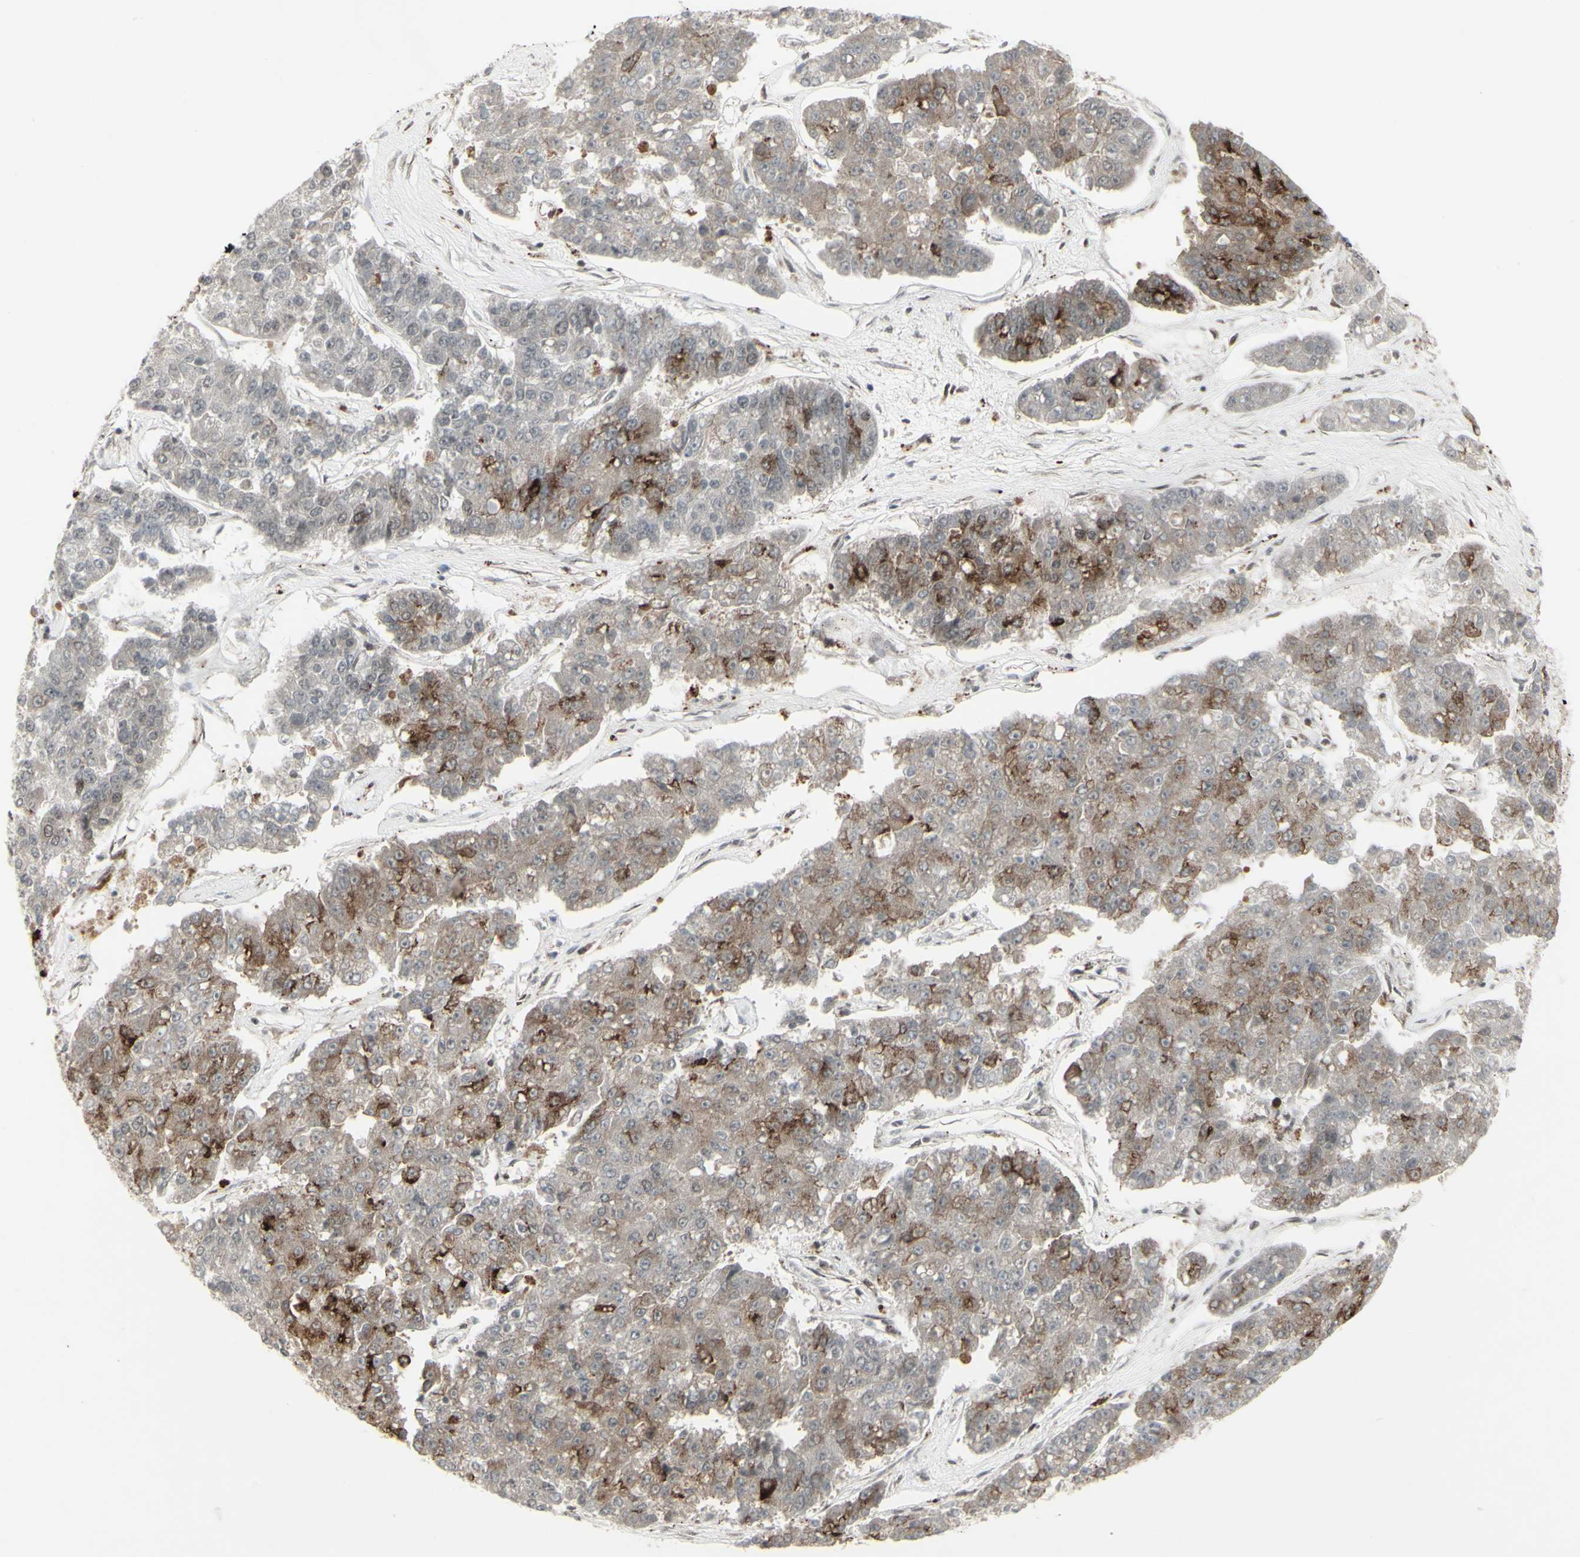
{"staining": {"intensity": "moderate", "quantity": "<25%", "location": "cytoplasmic/membranous"}, "tissue": "pancreatic cancer", "cell_type": "Tumor cells", "image_type": "cancer", "snomed": [{"axis": "morphology", "description": "Adenocarcinoma, NOS"}, {"axis": "topography", "description": "Pancreas"}], "caption": "Approximately <25% of tumor cells in pancreatic cancer demonstrate moderate cytoplasmic/membranous protein positivity as visualized by brown immunohistochemical staining.", "gene": "CBX1", "patient": {"sex": "male", "age": 50}}